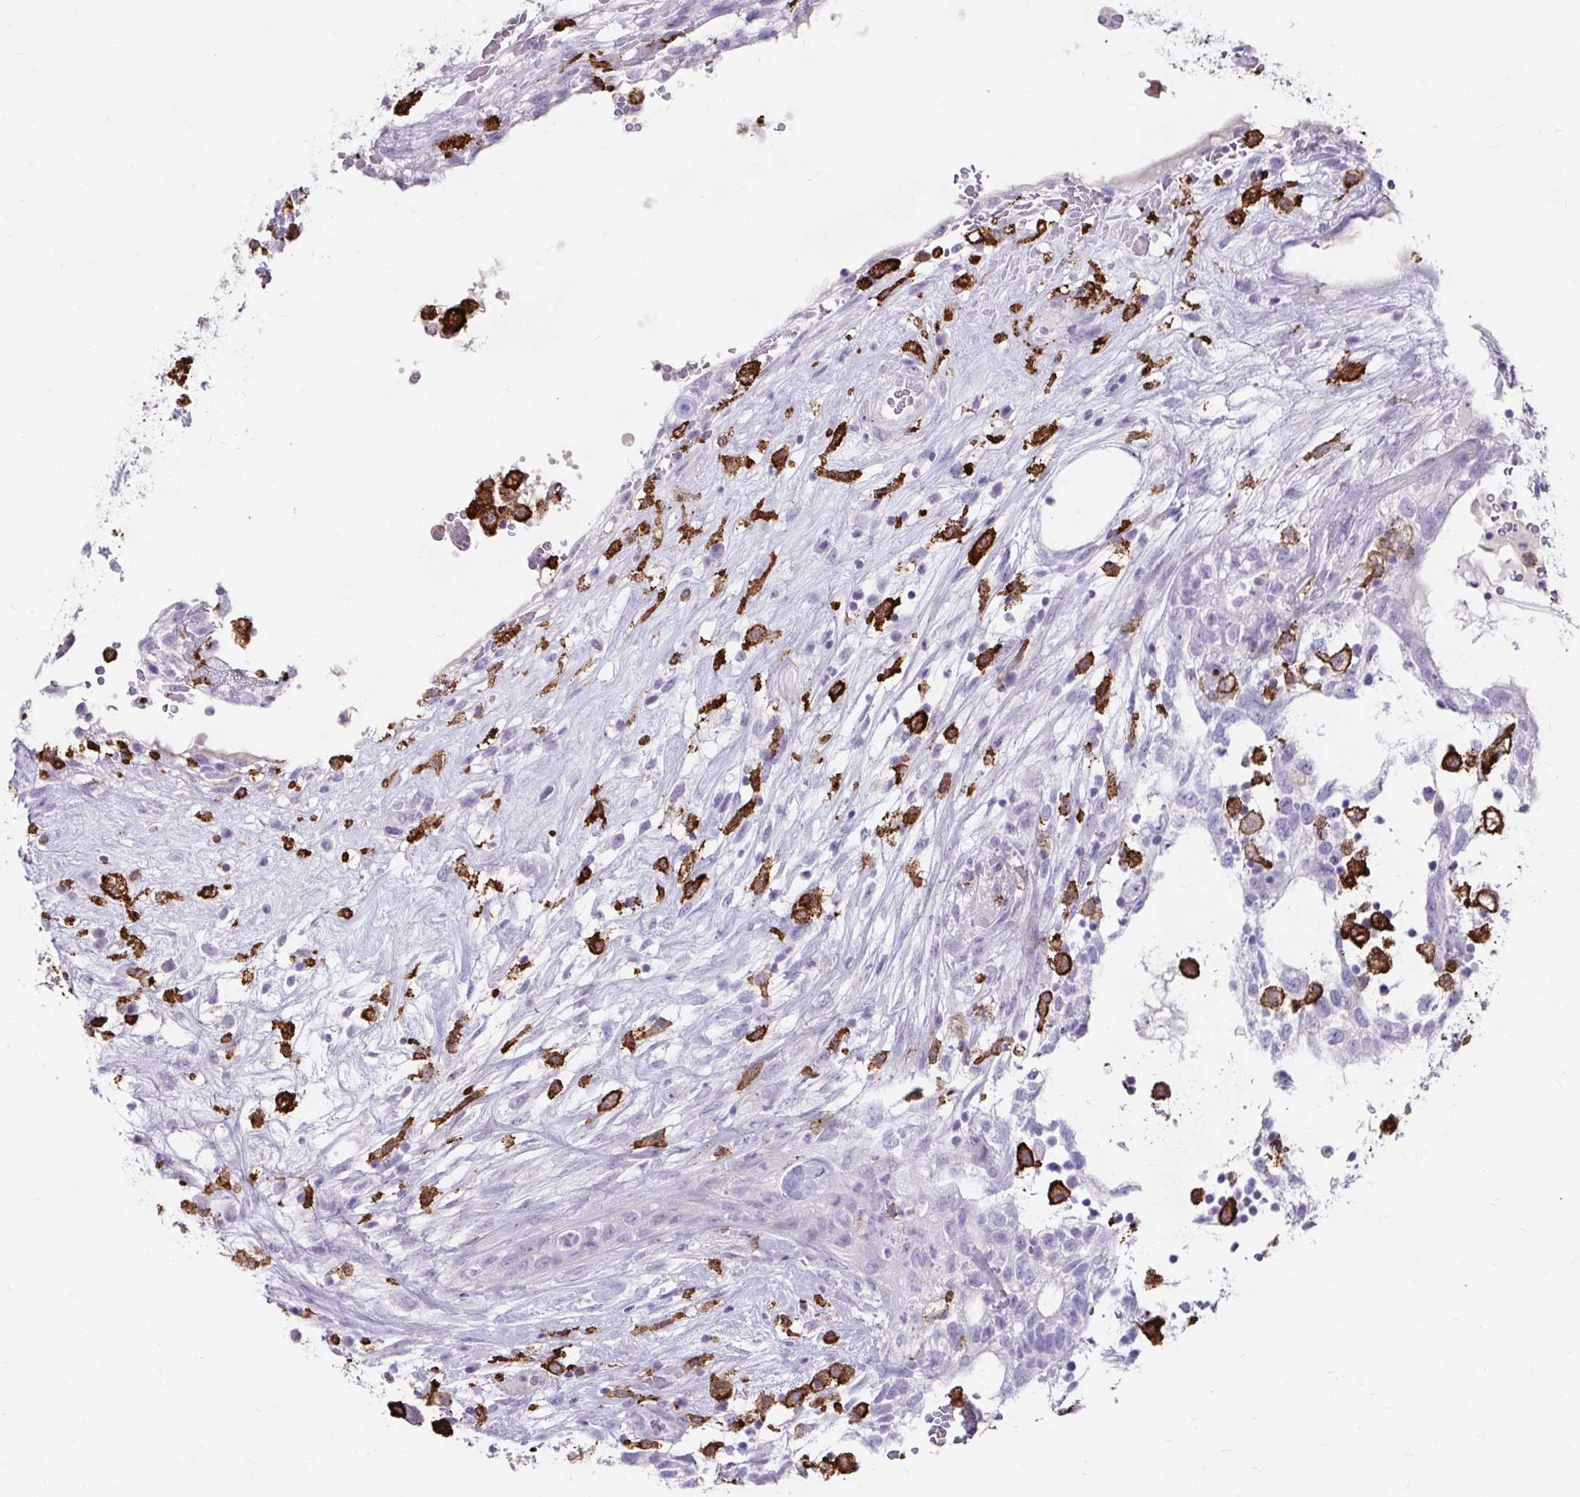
{"staining": {"intensity": "negative", "quantity": "none", "location": "none"}, "tissue": "testis cancer", "cell_type": "Tumor cells", "image_type": "cancer", "snomed": [{"axis": "morphology", "description": "Carcinoma, Embryonal, NOS"}, {"axis": "topography", "description": "Testis"}], "caption": "Testis cancer (embryonal carcinoma) stained for a protein using immunohistochemistry demonstrates no expression tumor cells.", "gene": "CD163", "patient": {"sex": "male", "age": 32}}